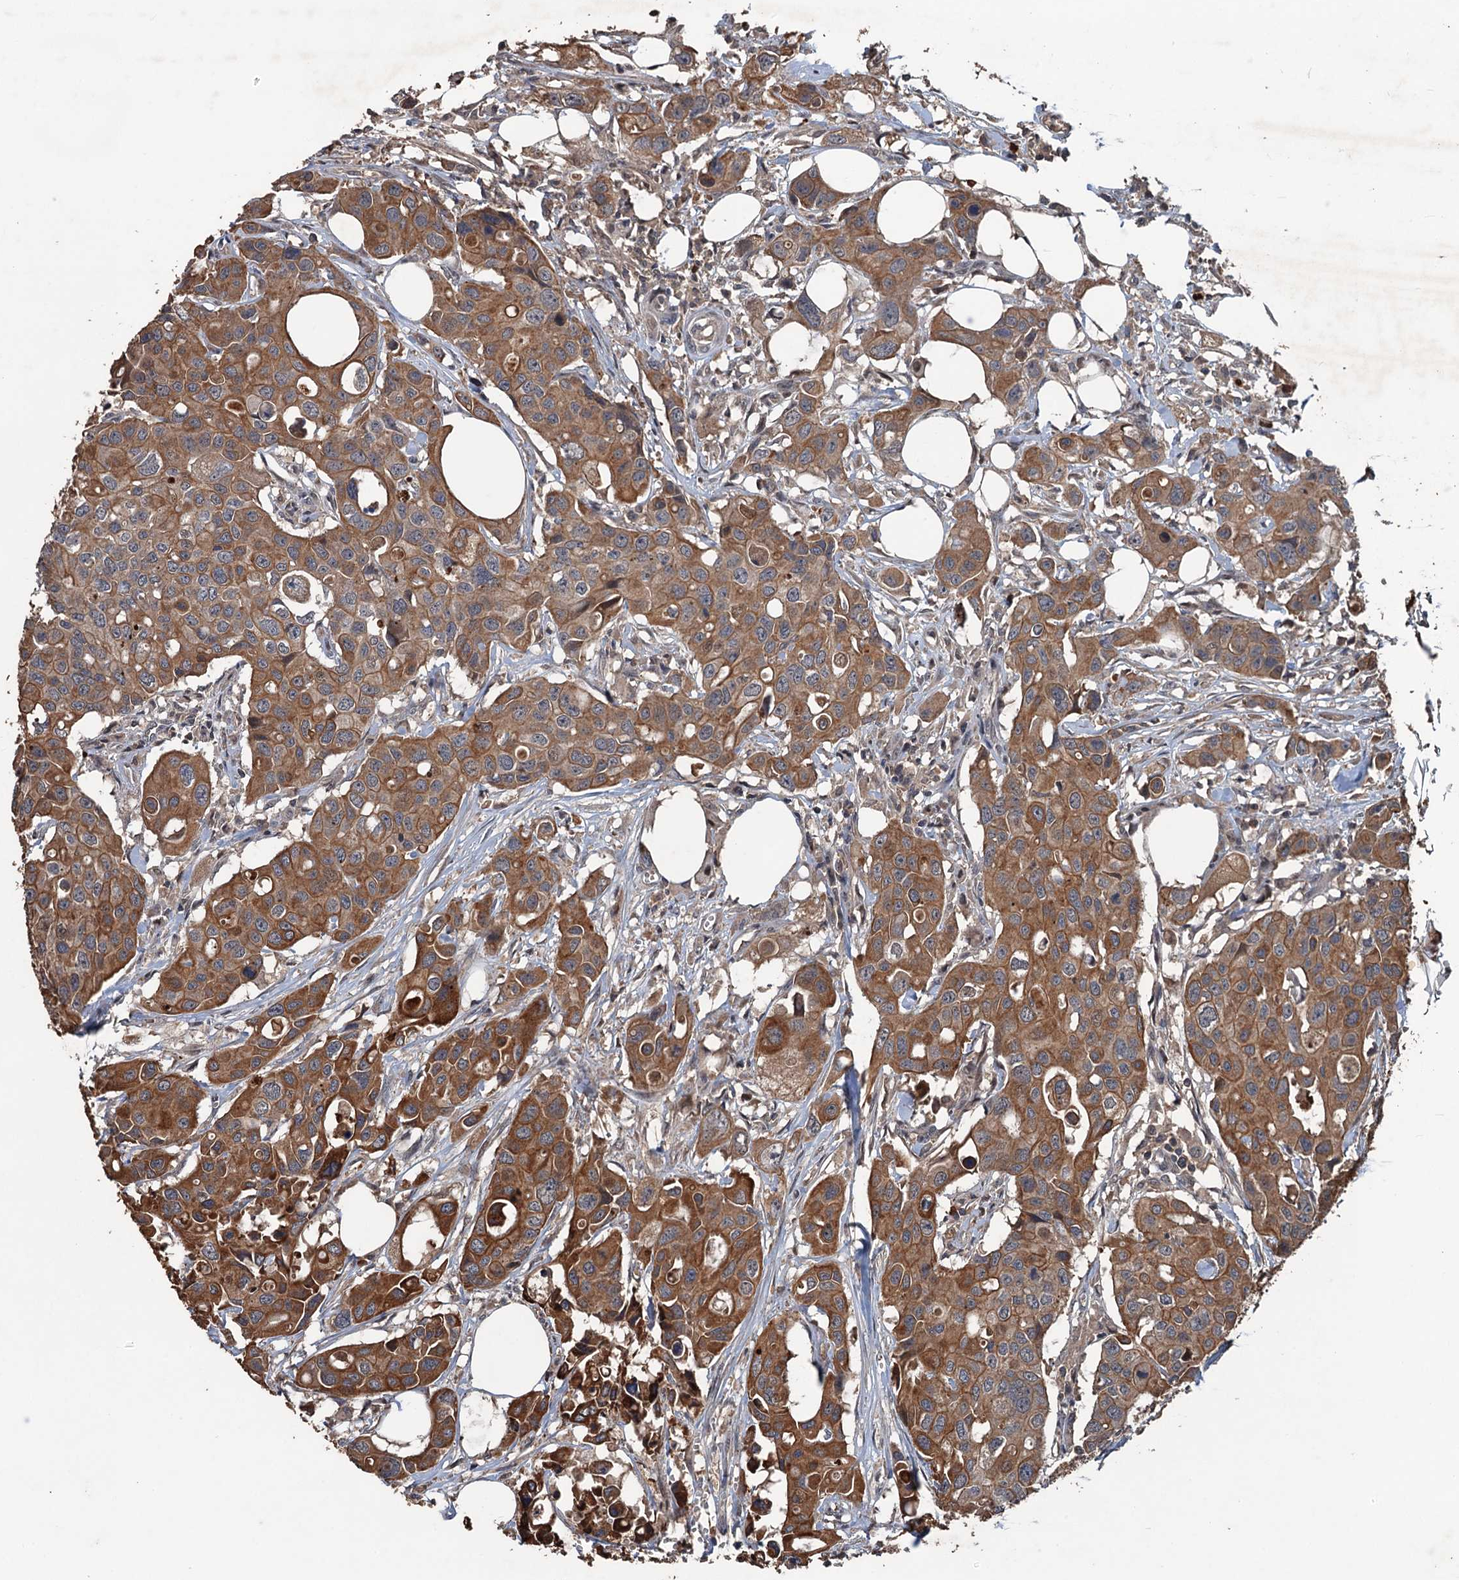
{"staining": {"intensity": "moderate", "quantity": ">75%", "location": "cytoplasmic/membranous"}, "tissue": "colorectal cancer", "cell_type": "Tumor cells", "image_type": "cancer", "snomed": [{"axis": "morphology", "description": "Adenocarcinoma, NOS"}, {"axis": "topography", "description": "Colon"}], "caption": "Human colorectal cancer stained with a brown dye exhibits moderate cytoplasmic/membranous positive expression in about >75% of tumor cells.", "gene": "ZNF438", "patient": {"sex": "male", "age": 77}}